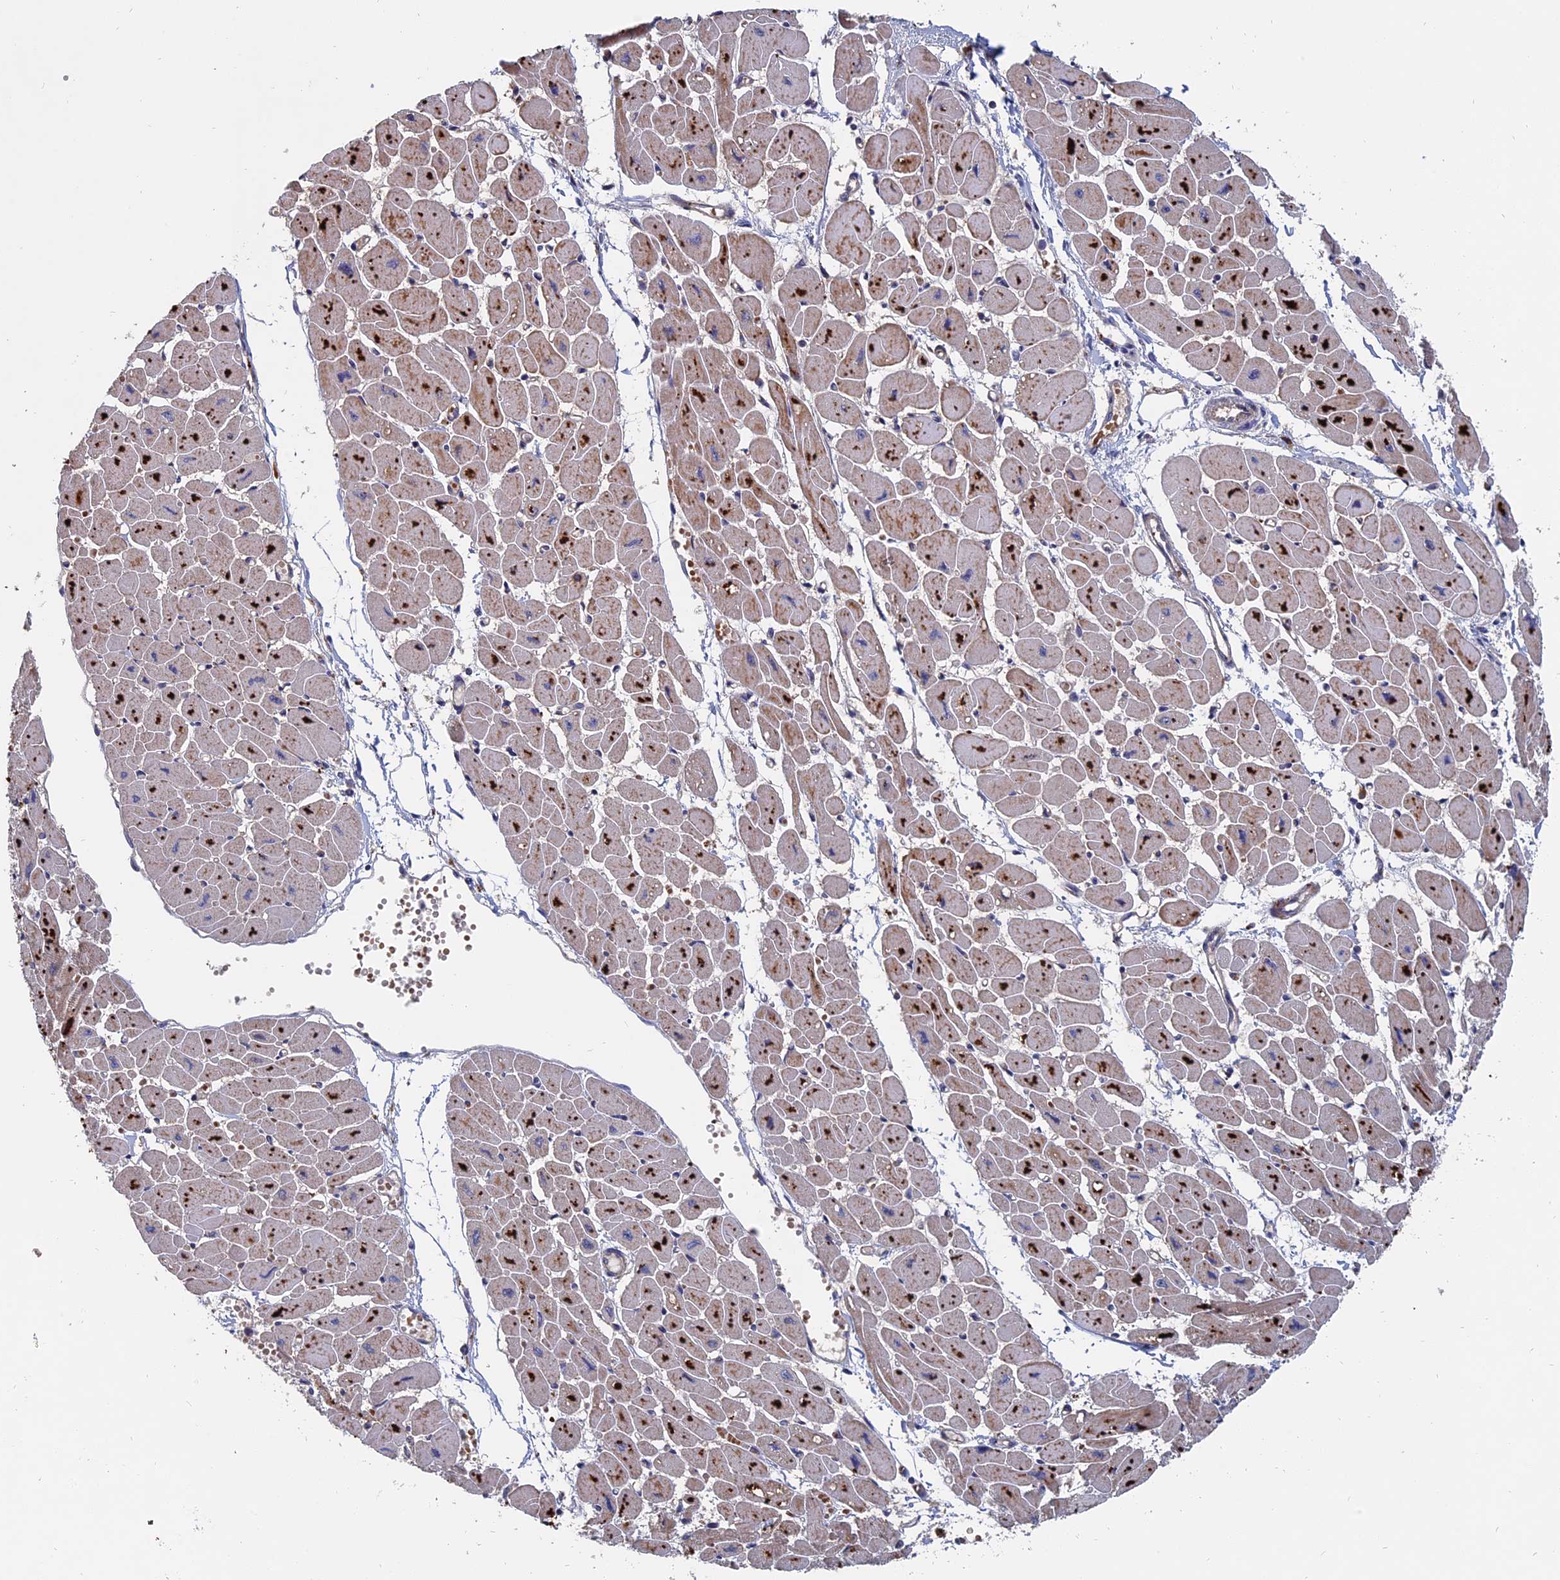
{"staining": {"intensity": "moderate", "quantity": "<25%", "location": "cytoplasmic/membranous"}, "tissue": "heart muscle", "cell_type": "Cardiomyocytes", "image_type": "normal", "snomed": [{"axis": "morphology", "description": "Normal tissue, NOS"}, {"axis": "topography", "description": "Heart"}], "caption": "Cardiomyocytes exhibit low levels of moderate cytoplasmic/membranous positivity in about <25% of cells in normal human heart muscle. Immunohistochemistry (ihc) stains the protein in brown and the nuclei are stained blue.", "gene": "TRAPPC2L", "patient": {"sex": "female", "age": 54}}